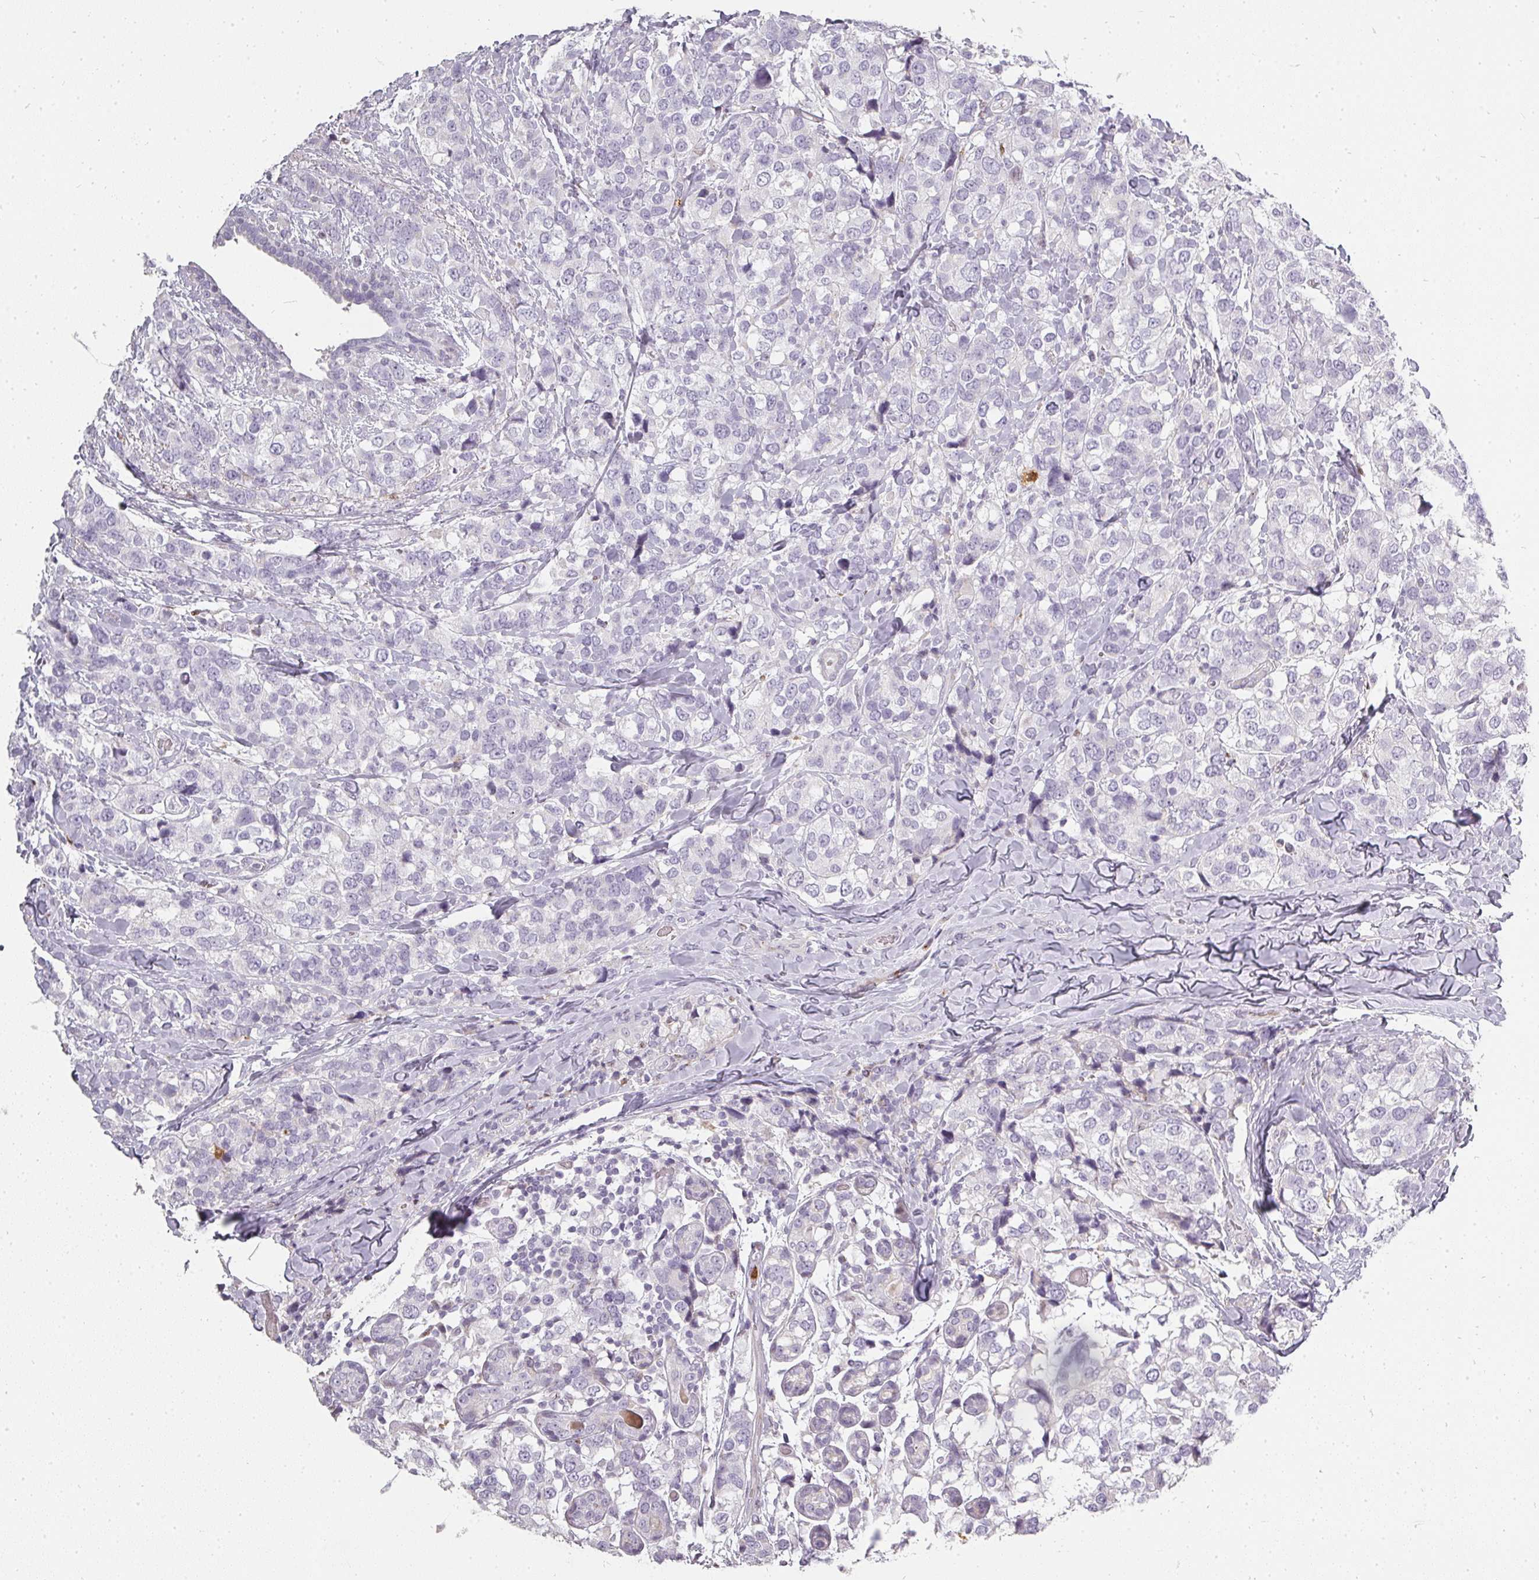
{"staining": {"intensity": "negative", "quantity": "none", "location": "none"}, "tissue": "breast cancer", "cell_type": "Tumor cells", "image_type": "cancer", "snomed": [{"axis": "morphology", "description": "Lobular carcinoma"}, {"axis": "topography", "description": "Breast"}], "caption": "DAB (3,3'-diaminobenzidine) immunohistochemical staining of human lobular carcinoma (breast) demonstrates no significant staining in tumor cells. (Immunohistochemistry, brightfield microscopy, high magnification).", "gene": "BIK", "patient": {"sex": "female", "age": 59}}